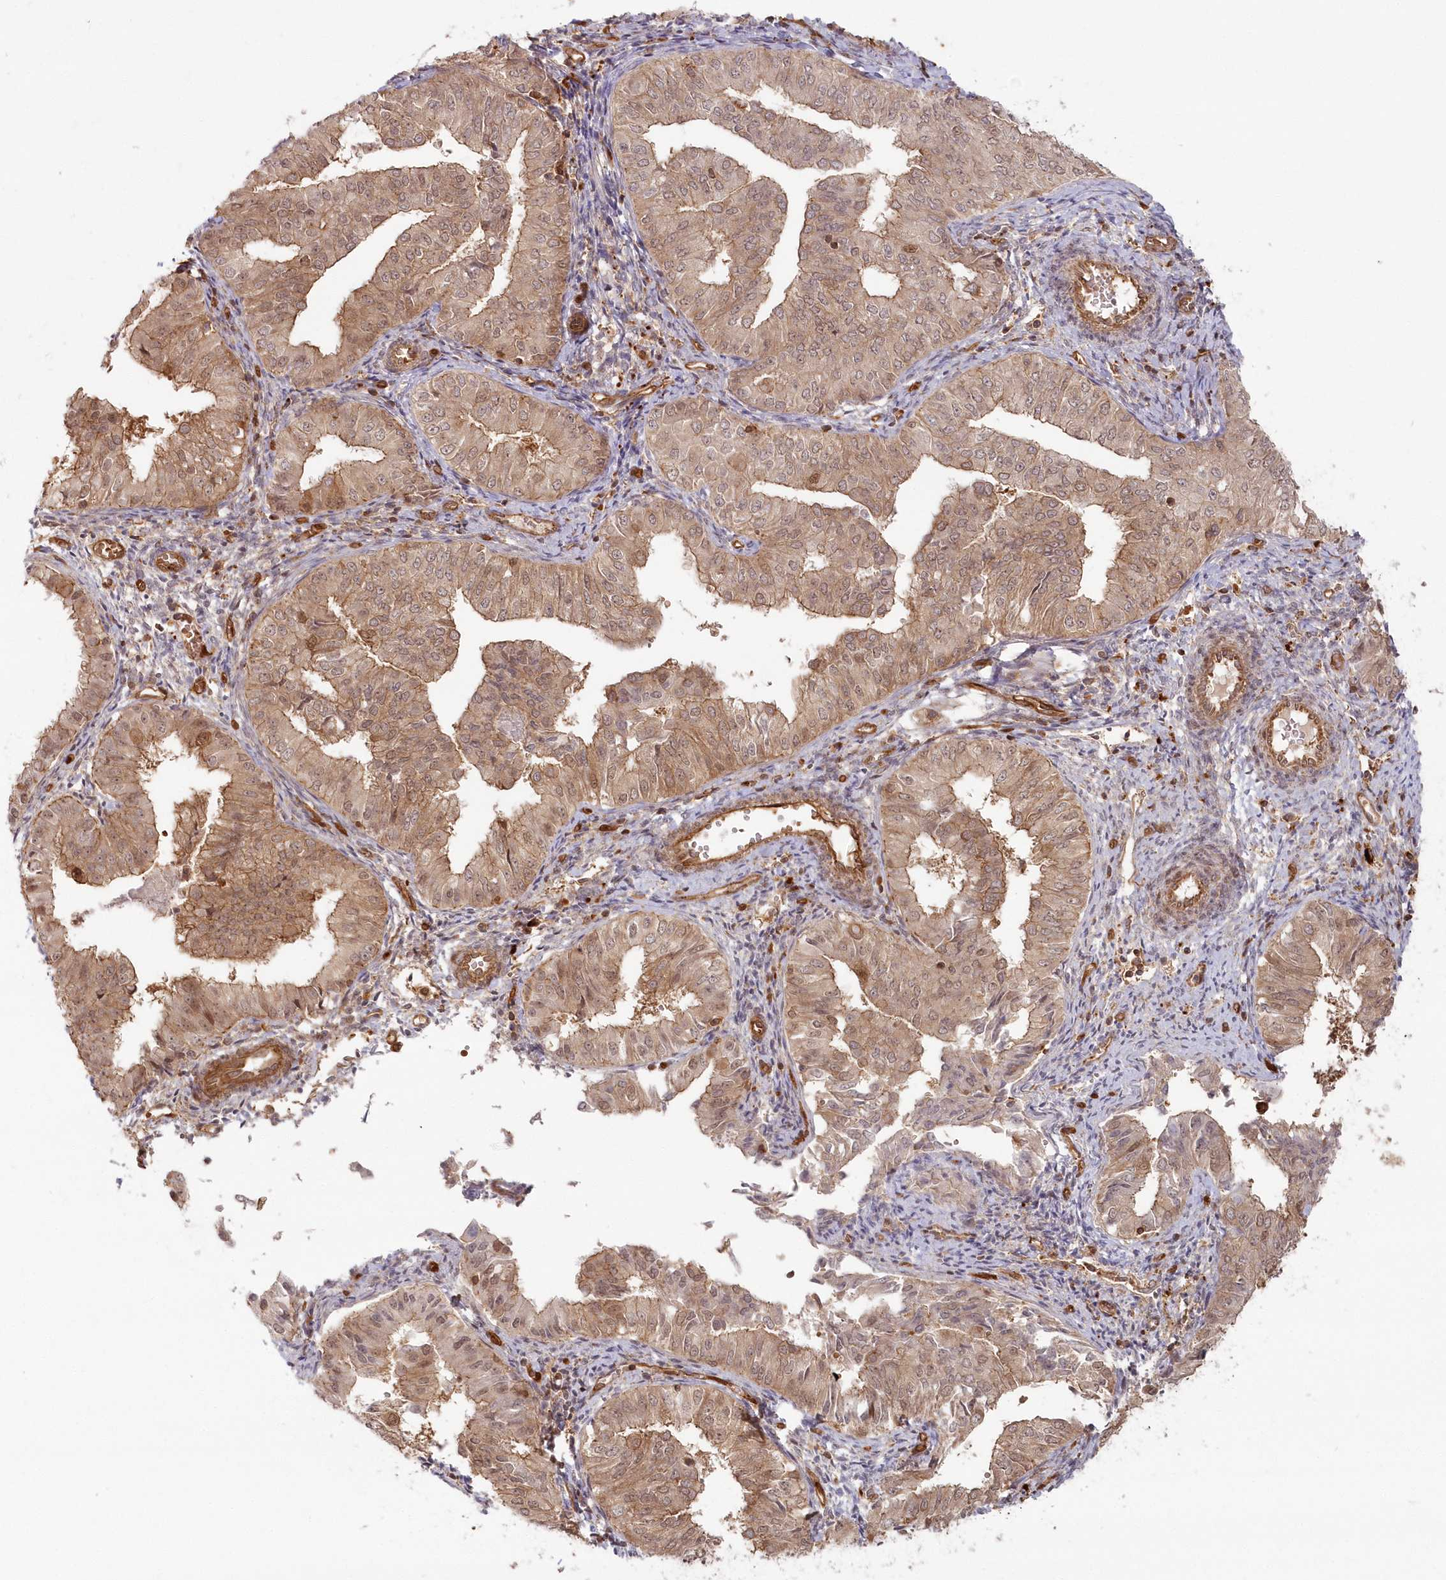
{"staining": {"intensity": "moderate", "quantity": ">75%", "location": "cytoplasmic/membranous,nuclear"}, "tissue": "endometrial cancer", "cell_type": "Tumor cells", "image_type": "cancer", "snomed": [{"axis": "morphology", "description": "Normal tissue, NOS"}, {"axis": "morphology", "description": "Adenocarcinoma, NOS"}, {"axis": "topography", "description": "Endometrium"}], "caption": "IHC (DAB) staining of human endometrial cancer displays moderate cytoplasmic/membranous and nuclear protein expression in about >75% of tumor cells. (IHC, brightfield microscopy, high magnification).", "gene": "RGCC", "patient": {"sex": "female", "age": 53}}